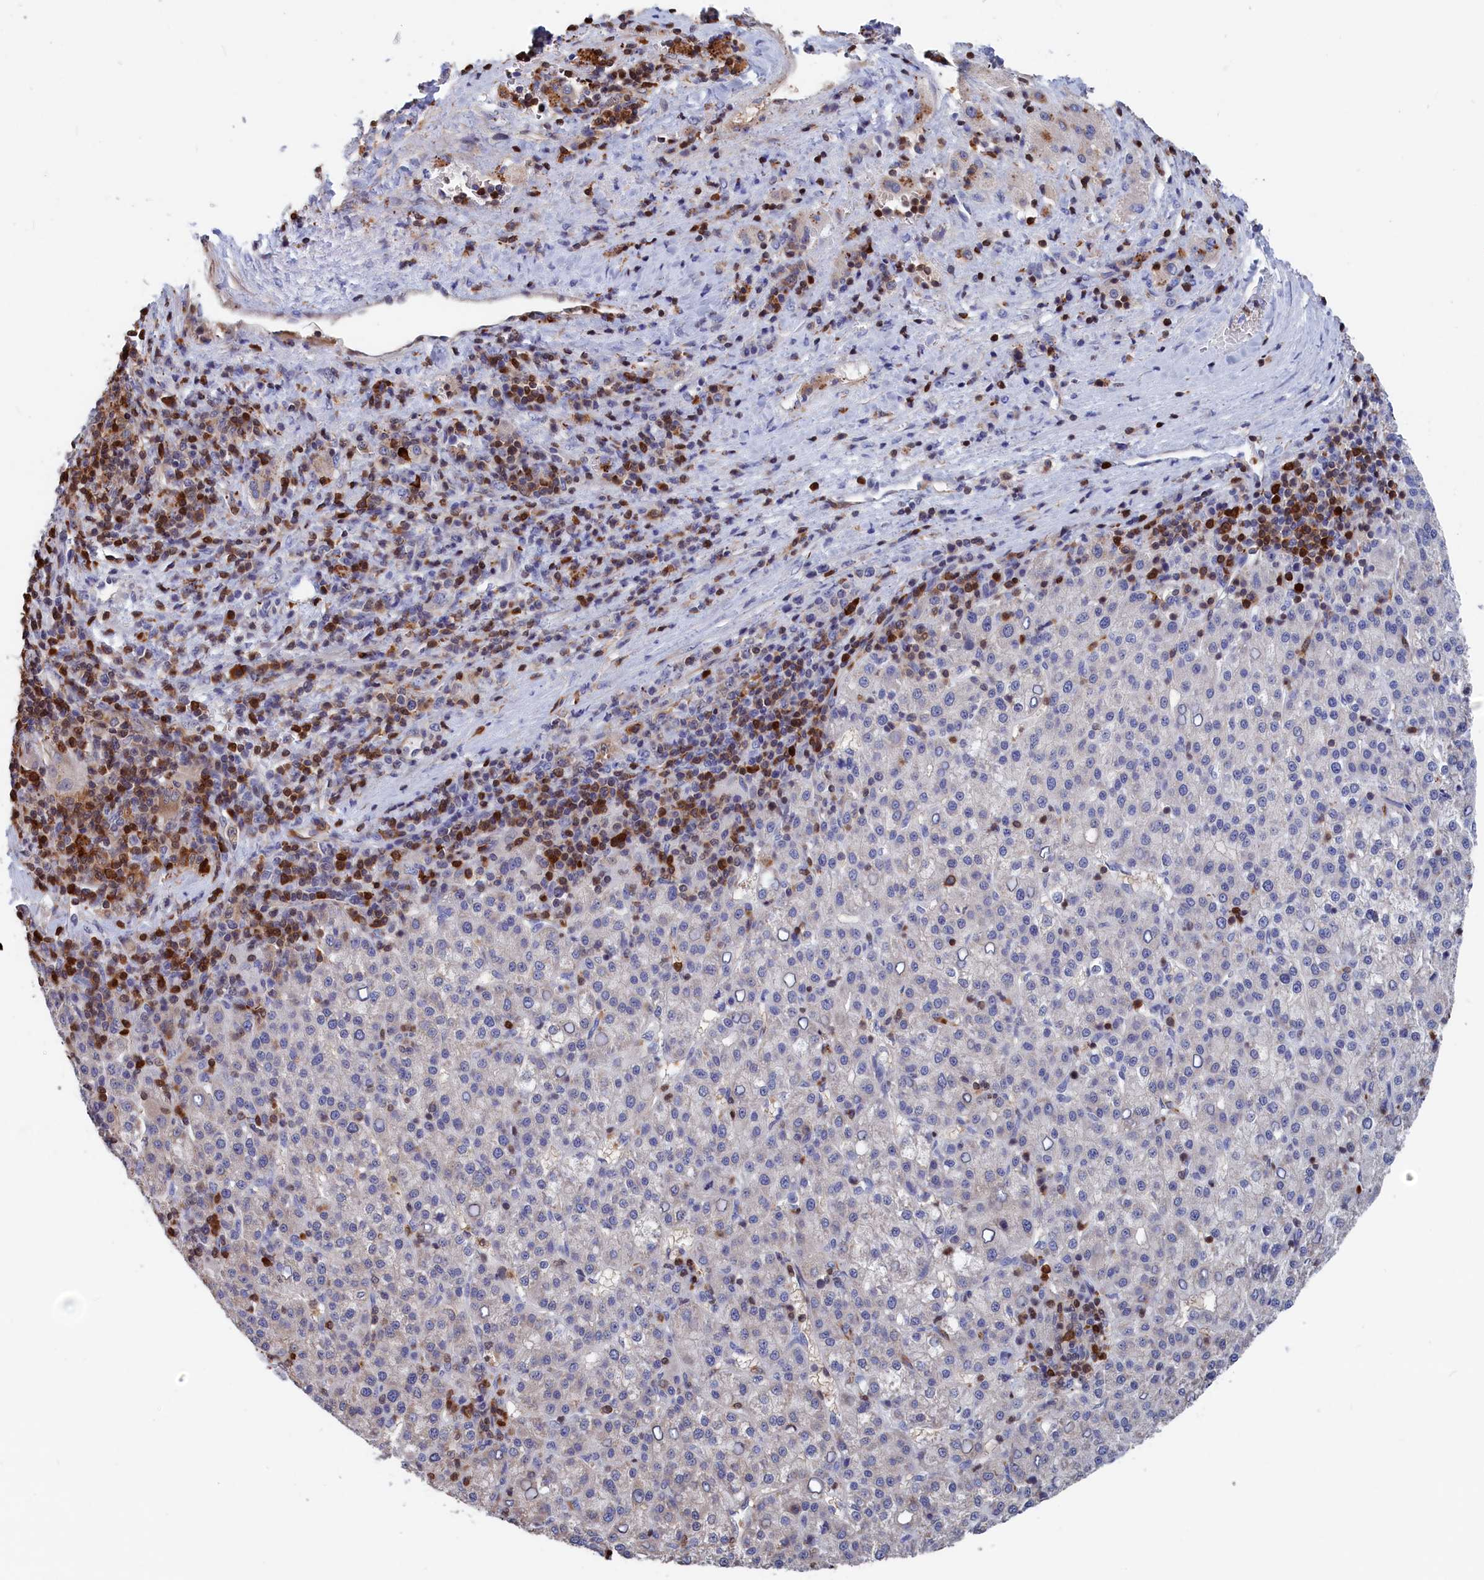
{"staining": {"intensity": "negative", "quantity": "none", "location": "none"}, "tissue": "liver cancer", "cell_type": "Tumor cells", "image_type": "cancer", "snomed": [{"axis": "morphology", "description": "Carcinoma, Hepatocellular, NOS"}, {"axis": "topography", "description": "Liver"}], "caption": "The image demonstrates no significant staining in tumor cells of liver cancer.", "gene": "CRIP1", "patient": {"sex": "female", "age": 58}}